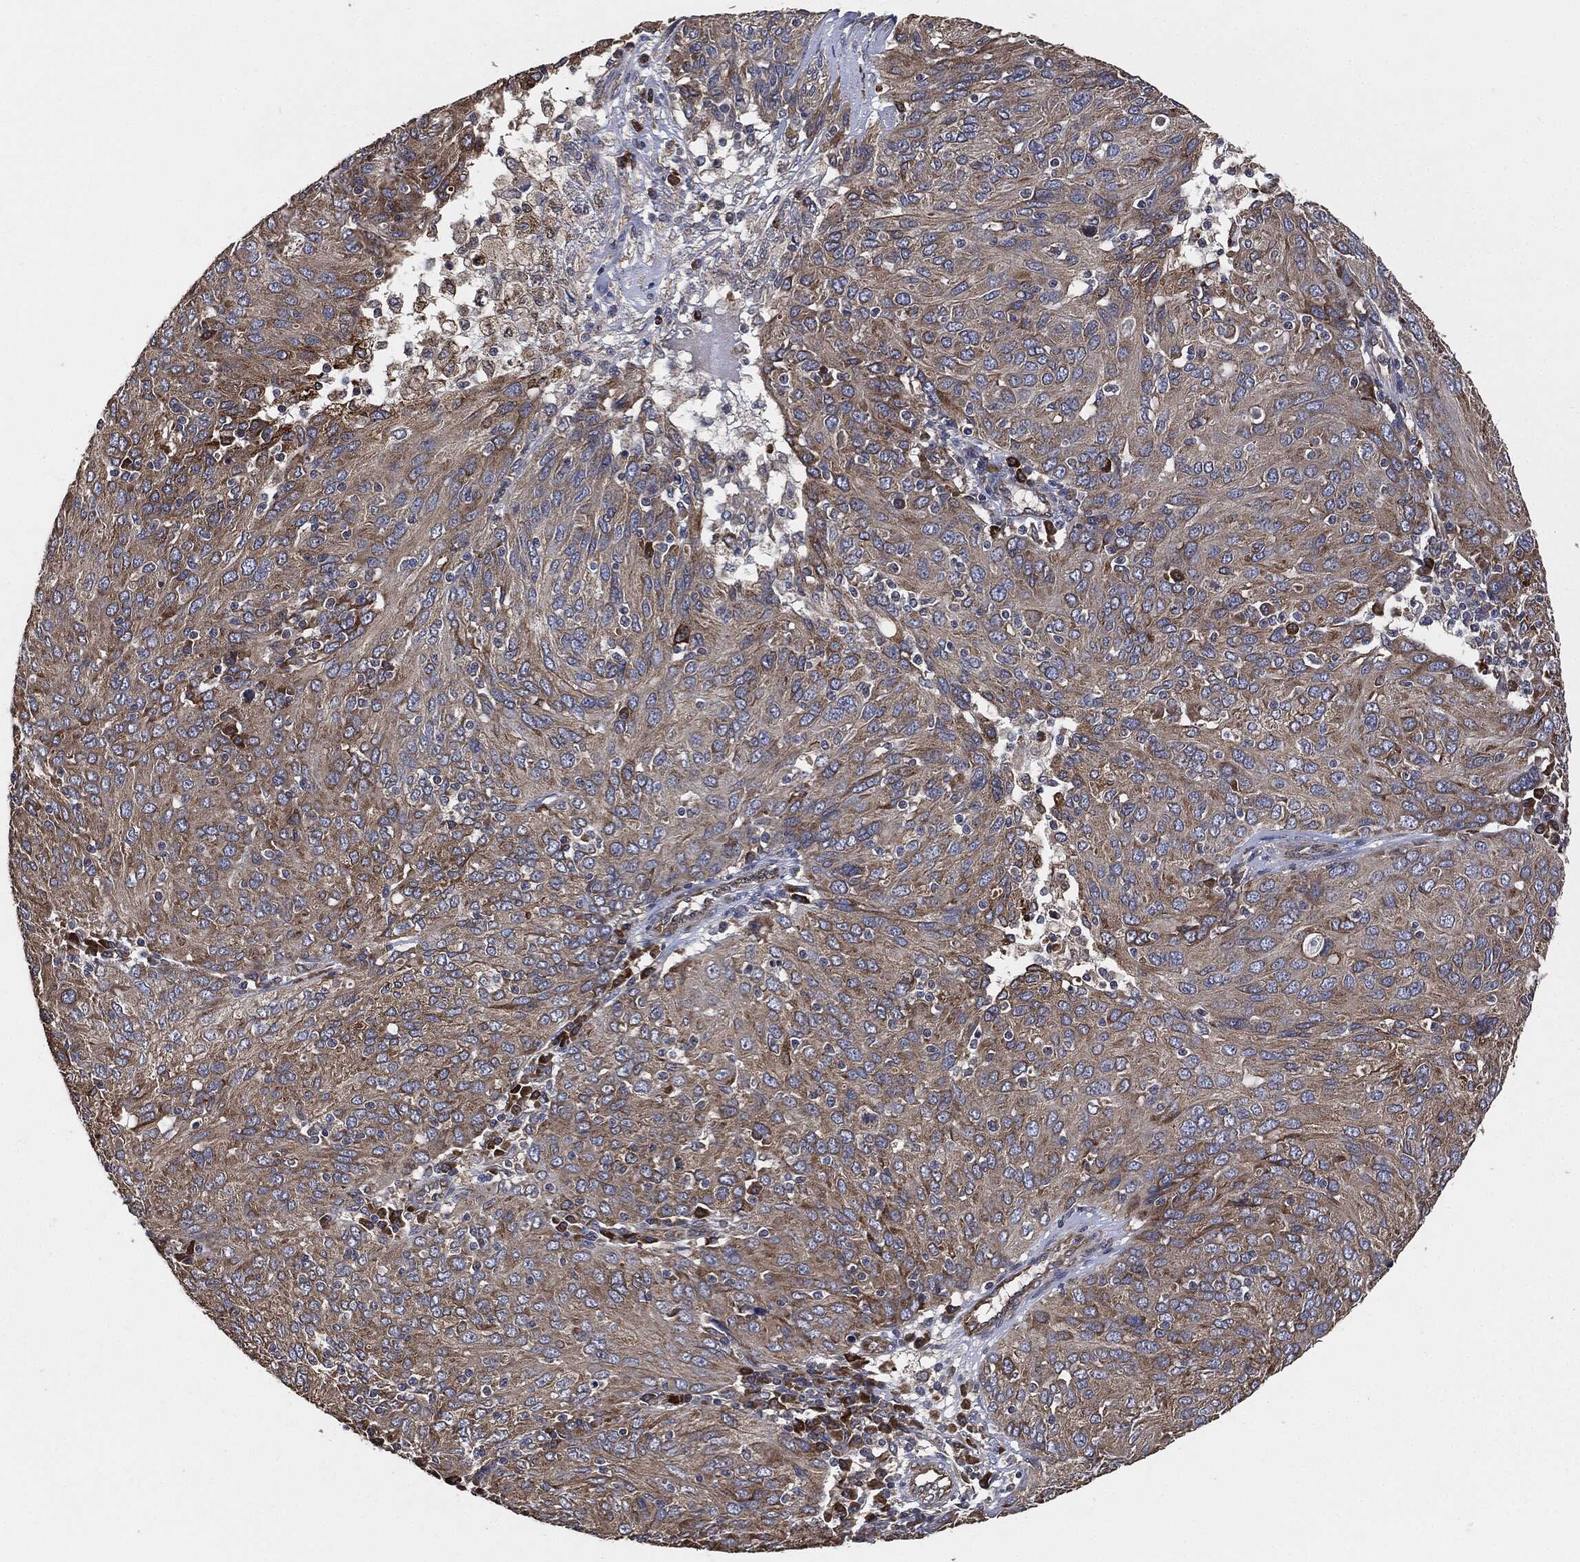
{"staining": {"intensity": "strong", "quantity": "<25%", "location": "cytoplasmic/membranous"}, "tissue": "ovarian cancer", "cell_type": "Tumor cells", "image_type": "cancer", "snomed": [{"axis": "morphology", "description": "Carcinoma, endometroid"}, {"axis": "topography", "description": "Ovary"}], "caption": "Protein analysis of ovarian cancer tissue exhibits strong cytoplasmic/membranous positivity in approximately <25% of tumor cells.", "gene": "STK3", "patient": {"sex": "female", "age": 50}}